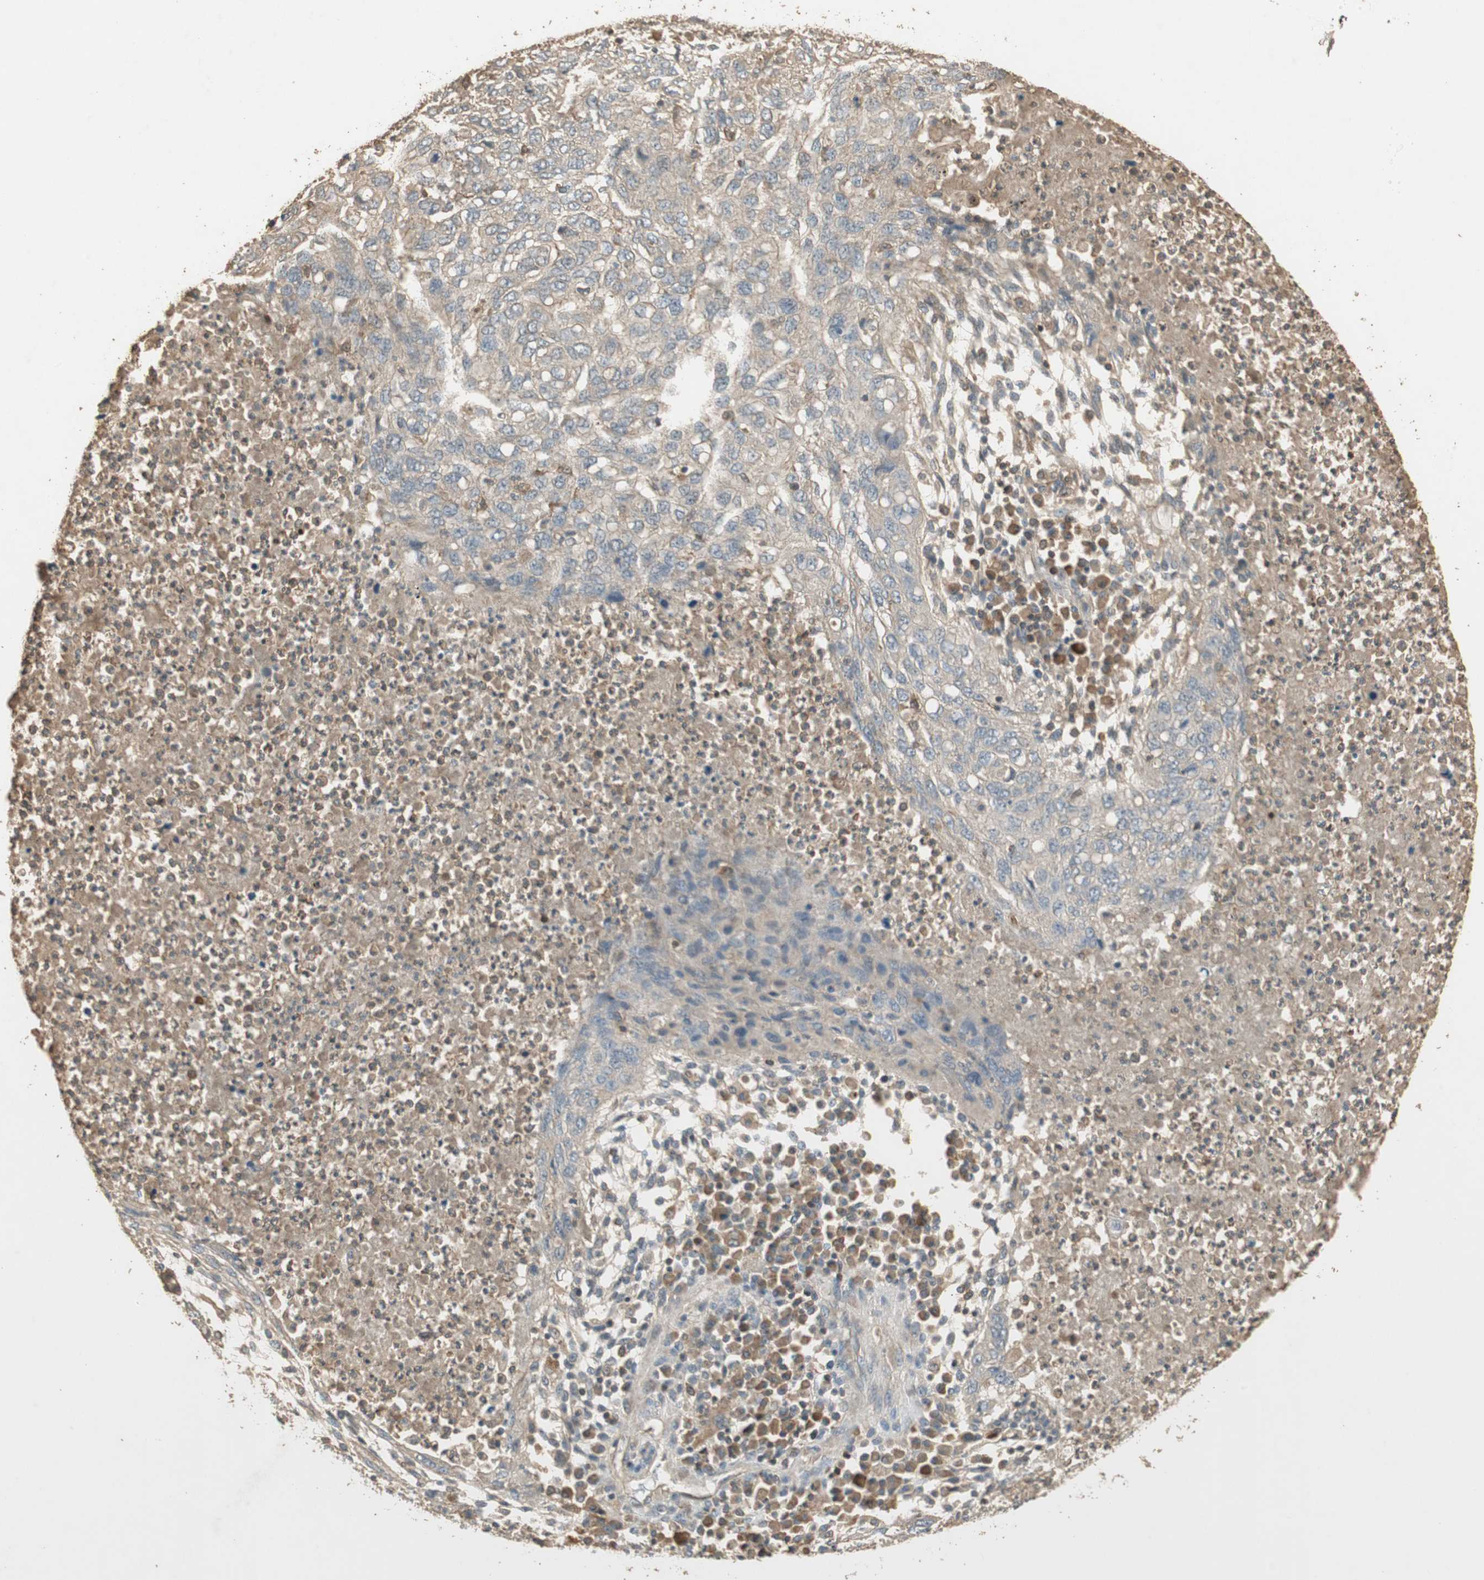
{"staining": {"intensity": "weak", "quantity": "25%-75%", "location": "cytoplasmic/membranous"}, "tissue": "lung cancer", "cell_type": "Tumor cells", "image_type": "cancer", "snomed": [{"axis": "morphology", "description": "Squamous cell carcinoma, NOS"}, {"axis": "topography", "description": "Lung"}], "caption": "Immunohistochemical staining of lung cancer exhibits low levels of weak cytoplasmic/membranous expression in approximately 25%-75% of tumor cells.", "gene": "USP2", "patient": {"sex": "female", "age": 63}}